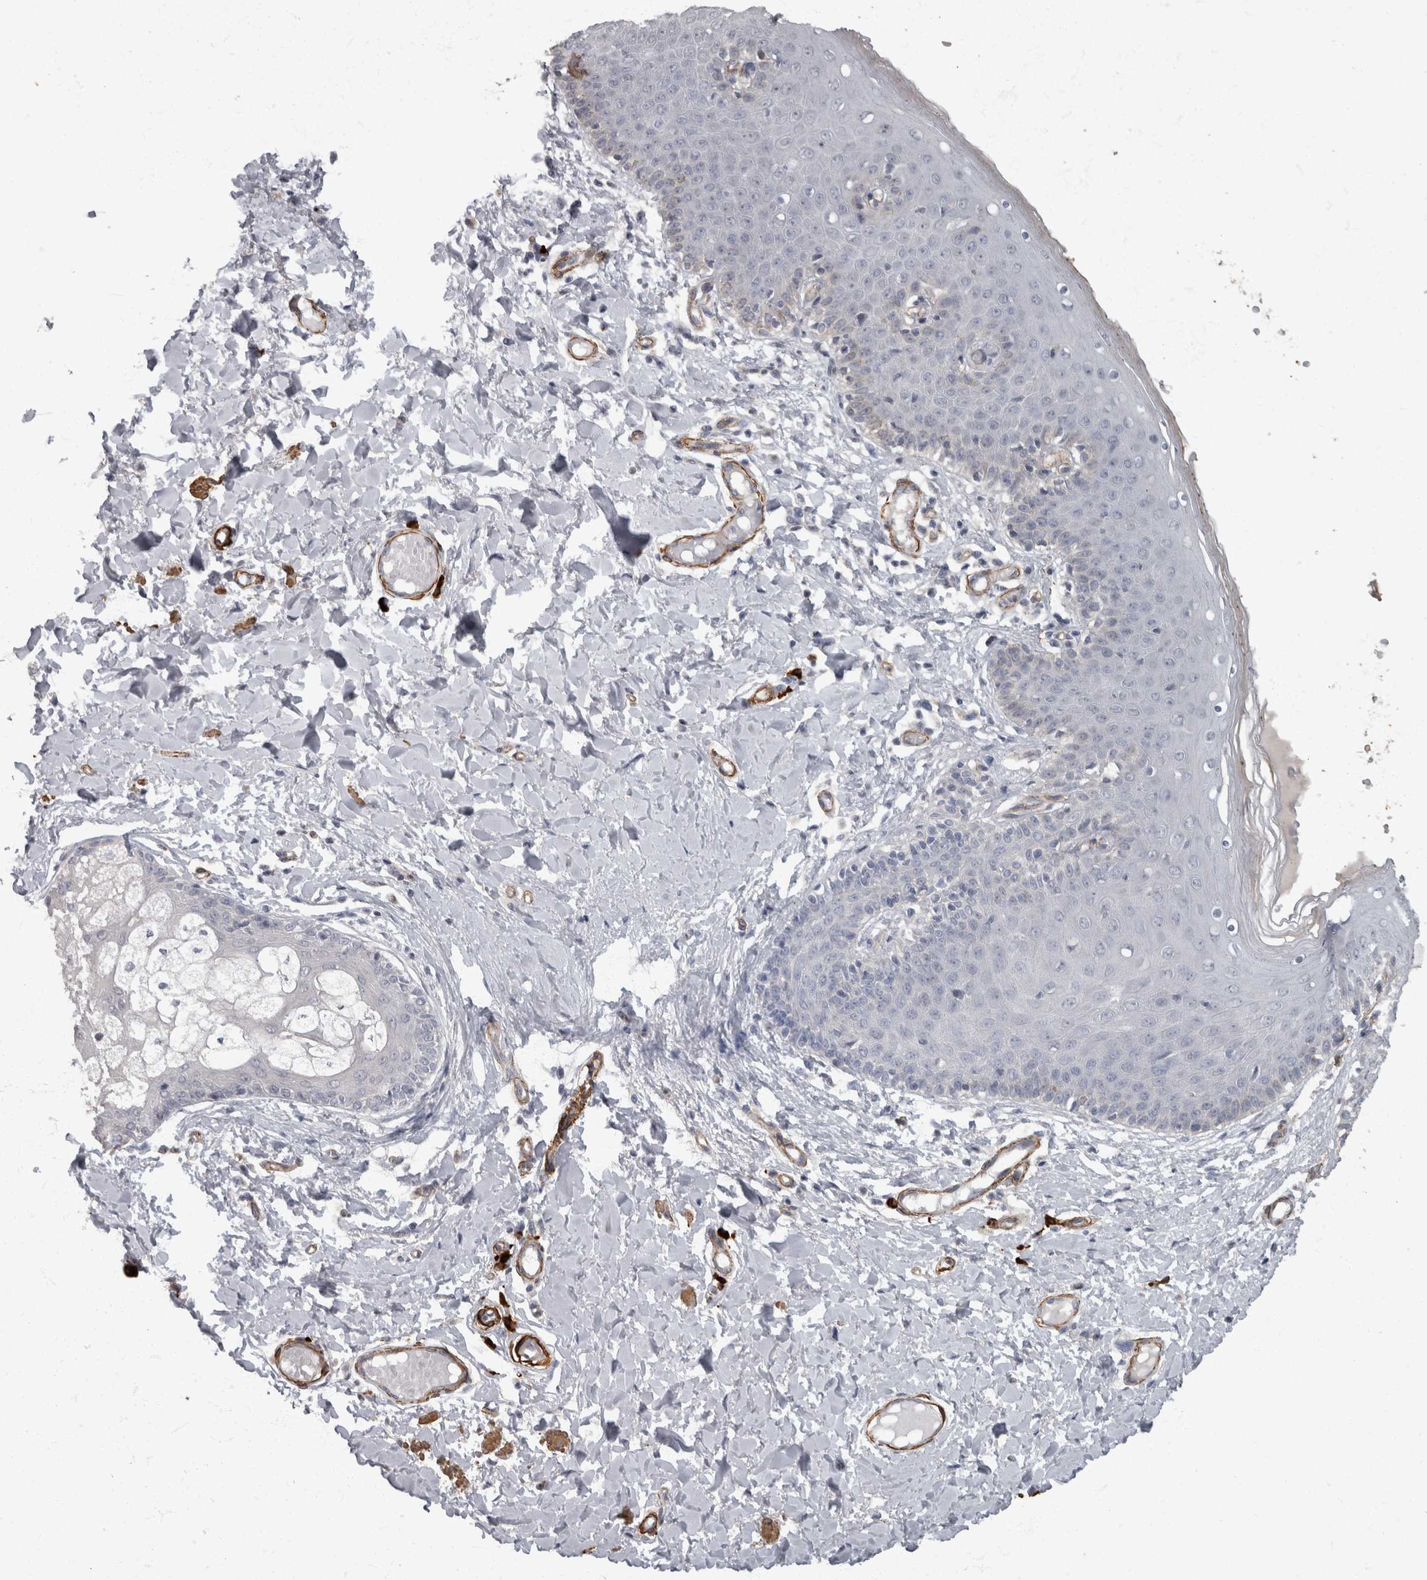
{"staining": {"intensity": "negative", "quantity": "none", "location": "none"}, "tissue": "skin", "cell_type": "Epidermal cells", "image_type": "normal", "snomed": [{"axis": "morphology", "description": "Normal tissue, NOS"}, {"axis": "topography", "description": "Vulva"}], "caption": "This is an IHC photomicrograph of benign human skin. There is no positivity in epidermal cells.", "gene": "MASTL", "patient": {"sex": "female", "age": 66}}